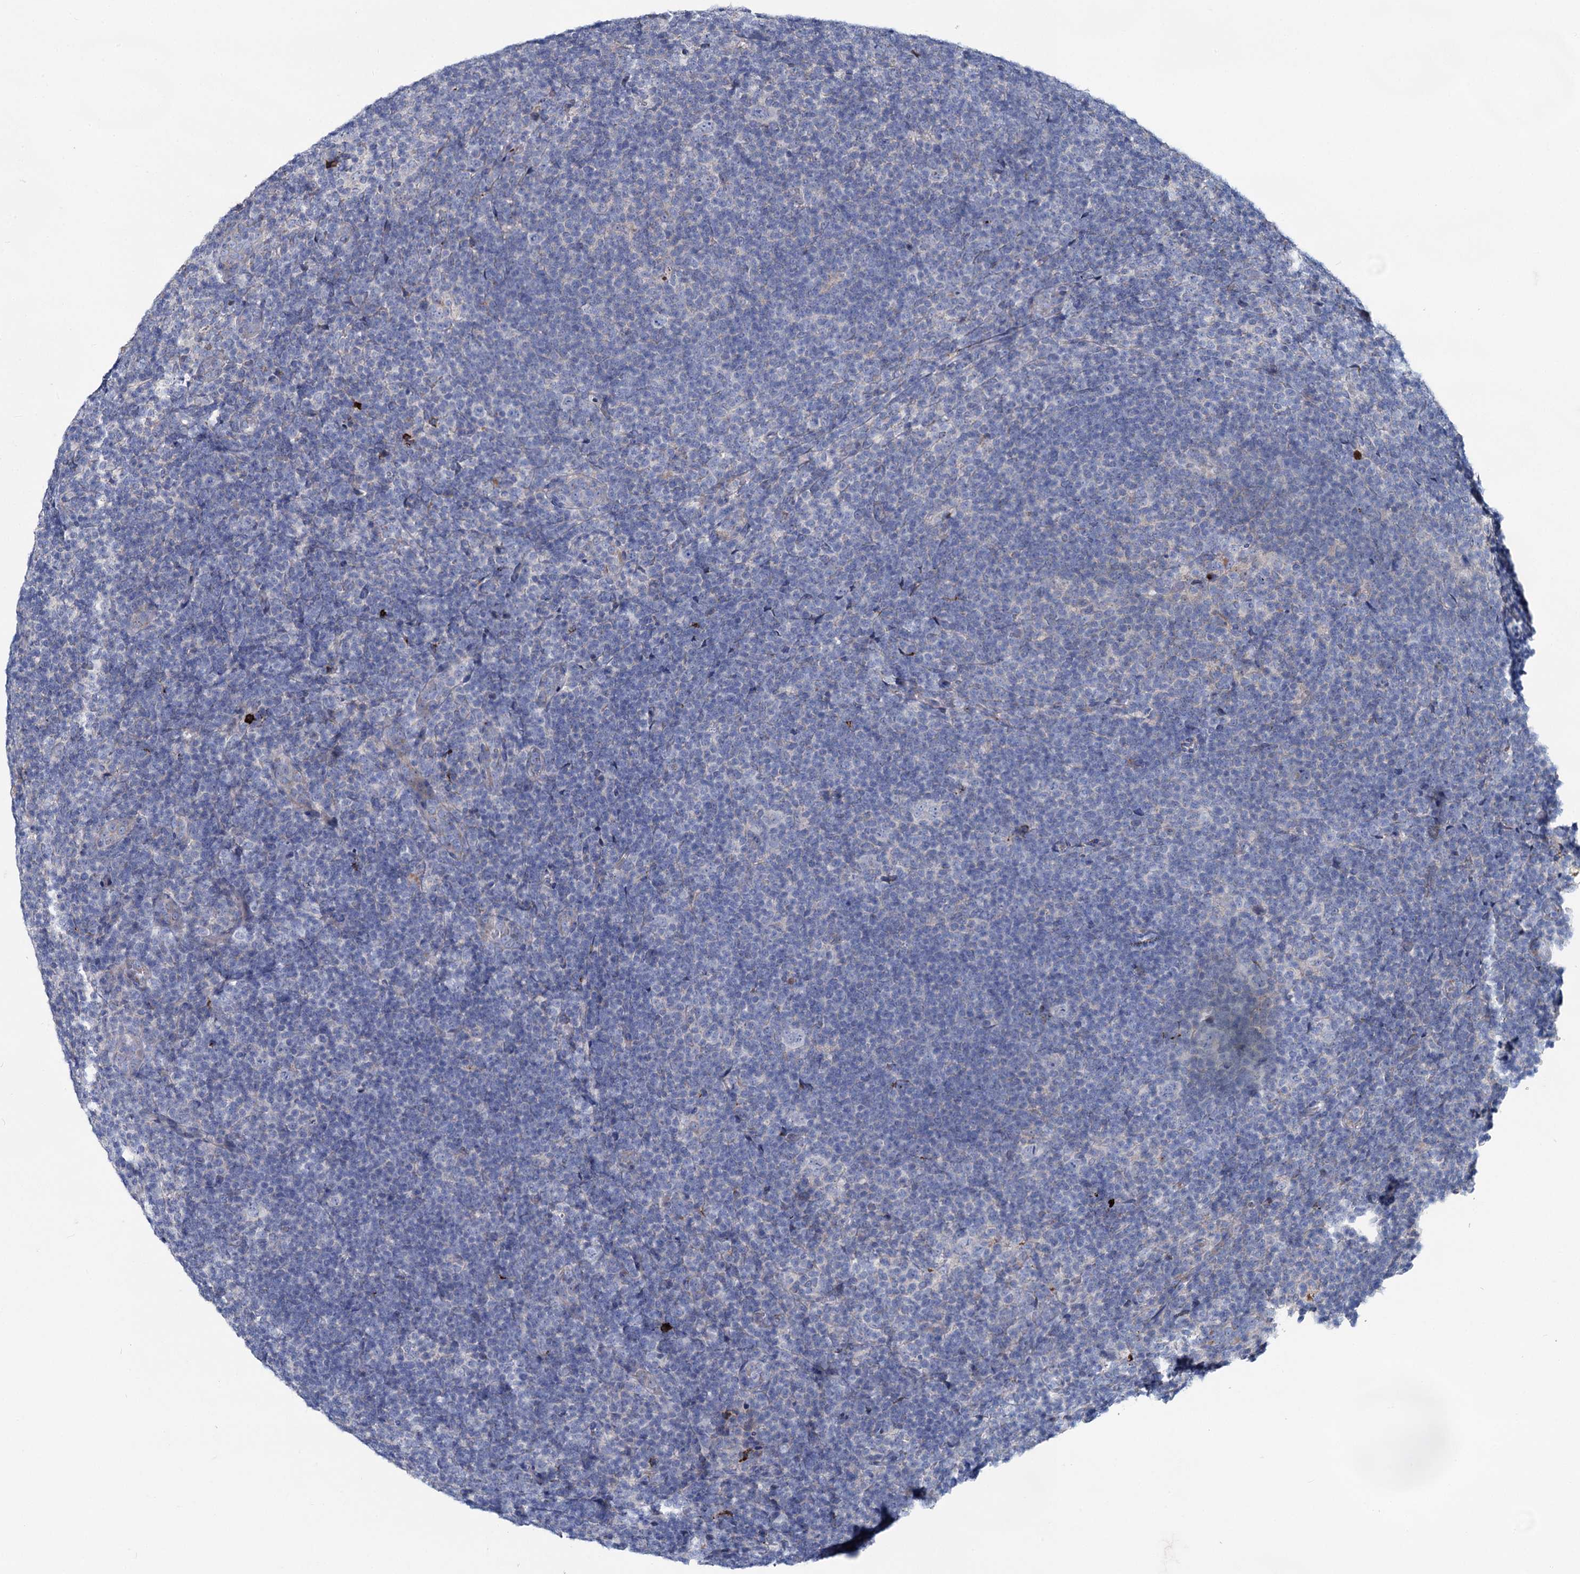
{"staining": {"intensity": "negative", "quantity": "none", "location": "none"}, "tissue": "lymphoma", "cell_type": "Tumor cells", "image_type": "cancer", "snomed": [{"axis": "morphology", "description": "Hodgkin's disease, NOS"}, {"axis": "topography", "description": "Lymph node"}], "caption": "This is a photomicrograph of IHC staining of Hodgkin's disease, which shows no expression in tumor cells.", "gene": "DCUN1D2", "patient": {"sex": "female", "age": 57}}